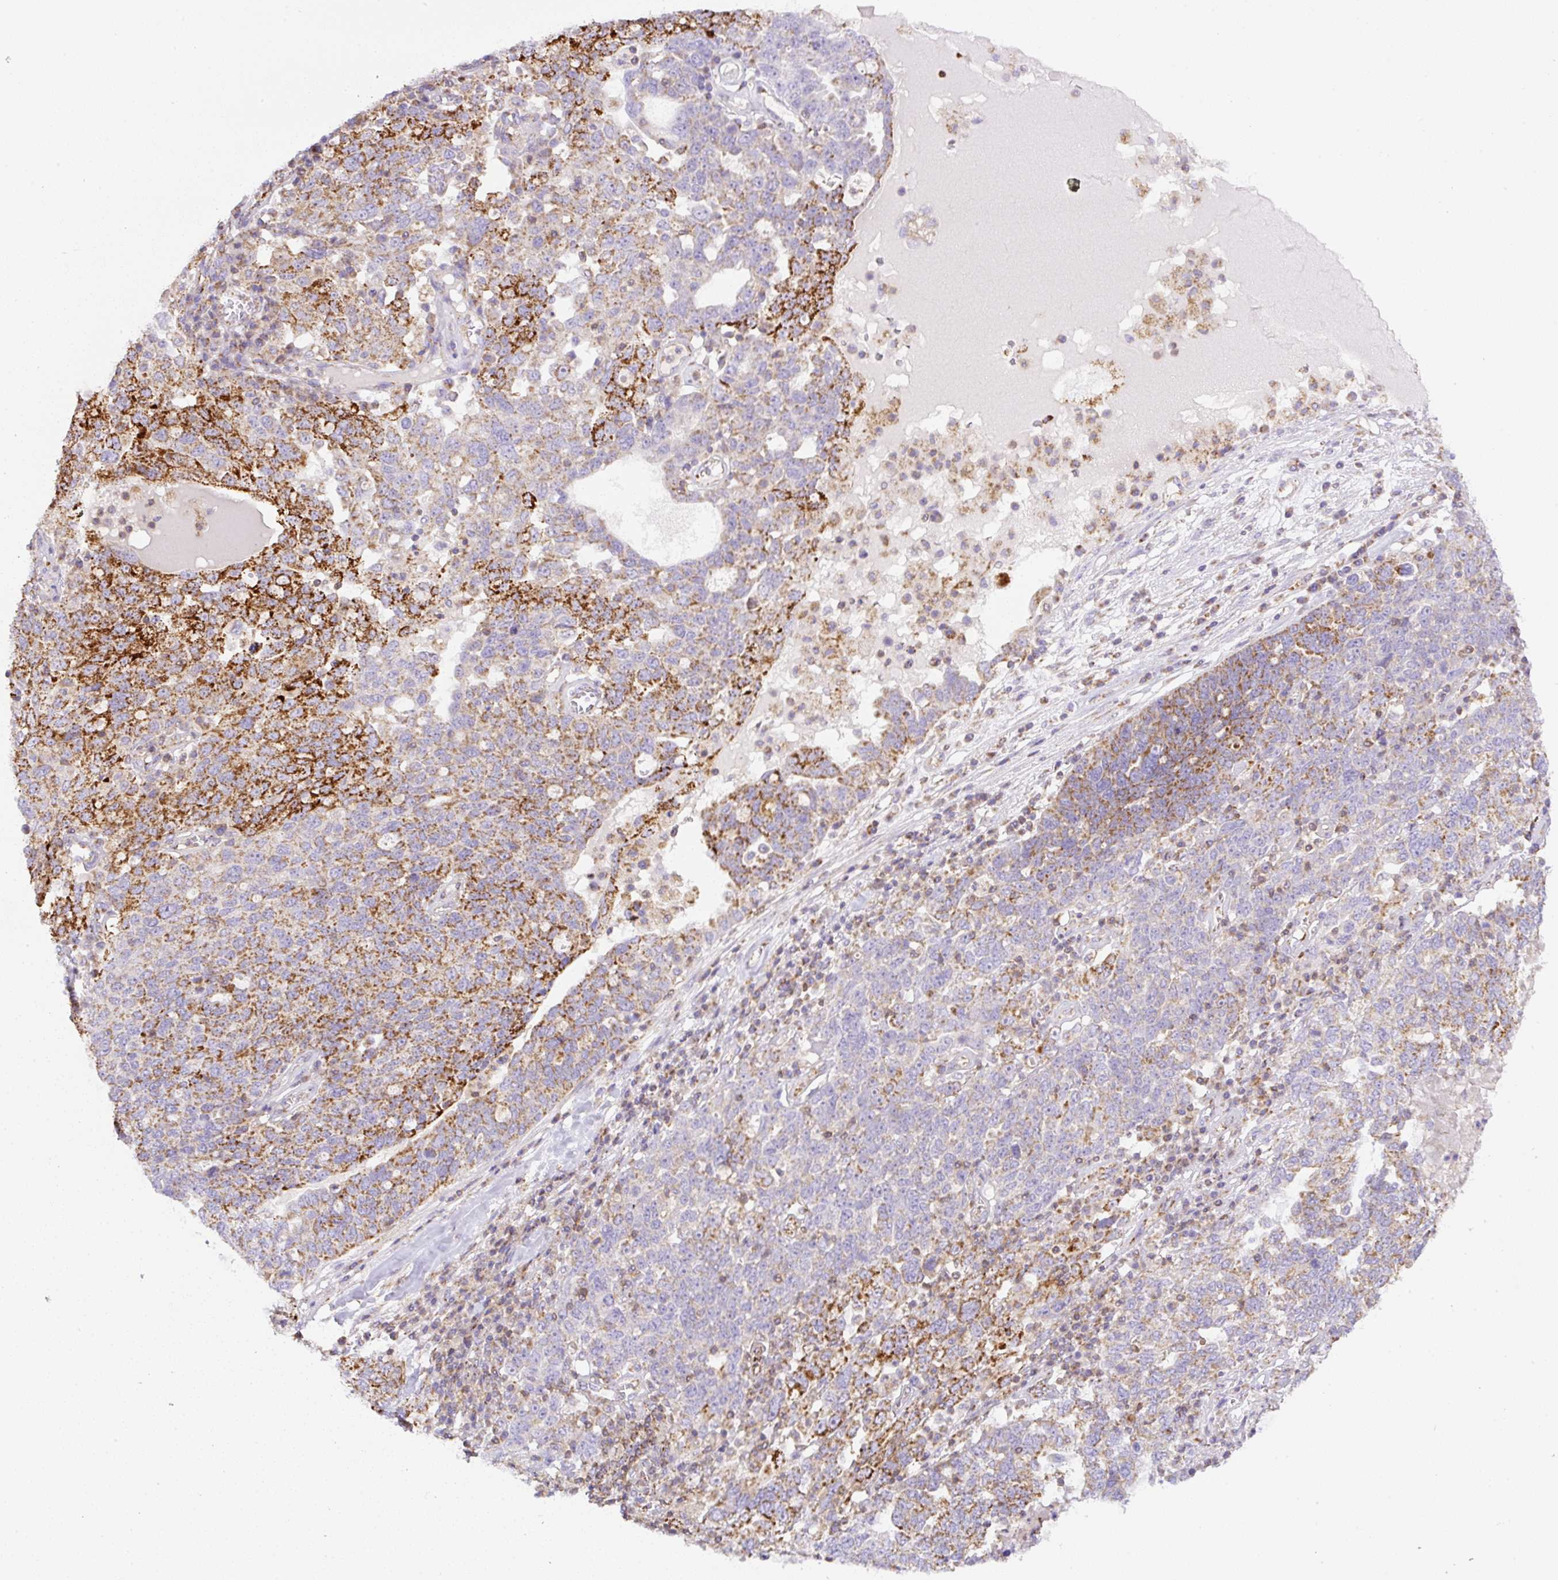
{"staining": {"intensity": "strong", "quantity": "25%-75%", "location": "cytoplasmic/membranous"}, "tissue": "ovarian cancer", "cell_type": "Tumor cells", "image_type": "cancer", "snomed": [{"axis": "morphology", "description": "Carcinoma, endometroid"}, {"axis": "topography", "description": "Ovary"}], "caption": "An IHC micrograph of neoplastic tissue is shown. Protein staining in brown labels strong cytoplasmic/membranous positivity in ovarian cancer (endometroid carcinoma) within tumor cells.", "gene": "NF1", "patient": {"sex": "female", "age": 62}}